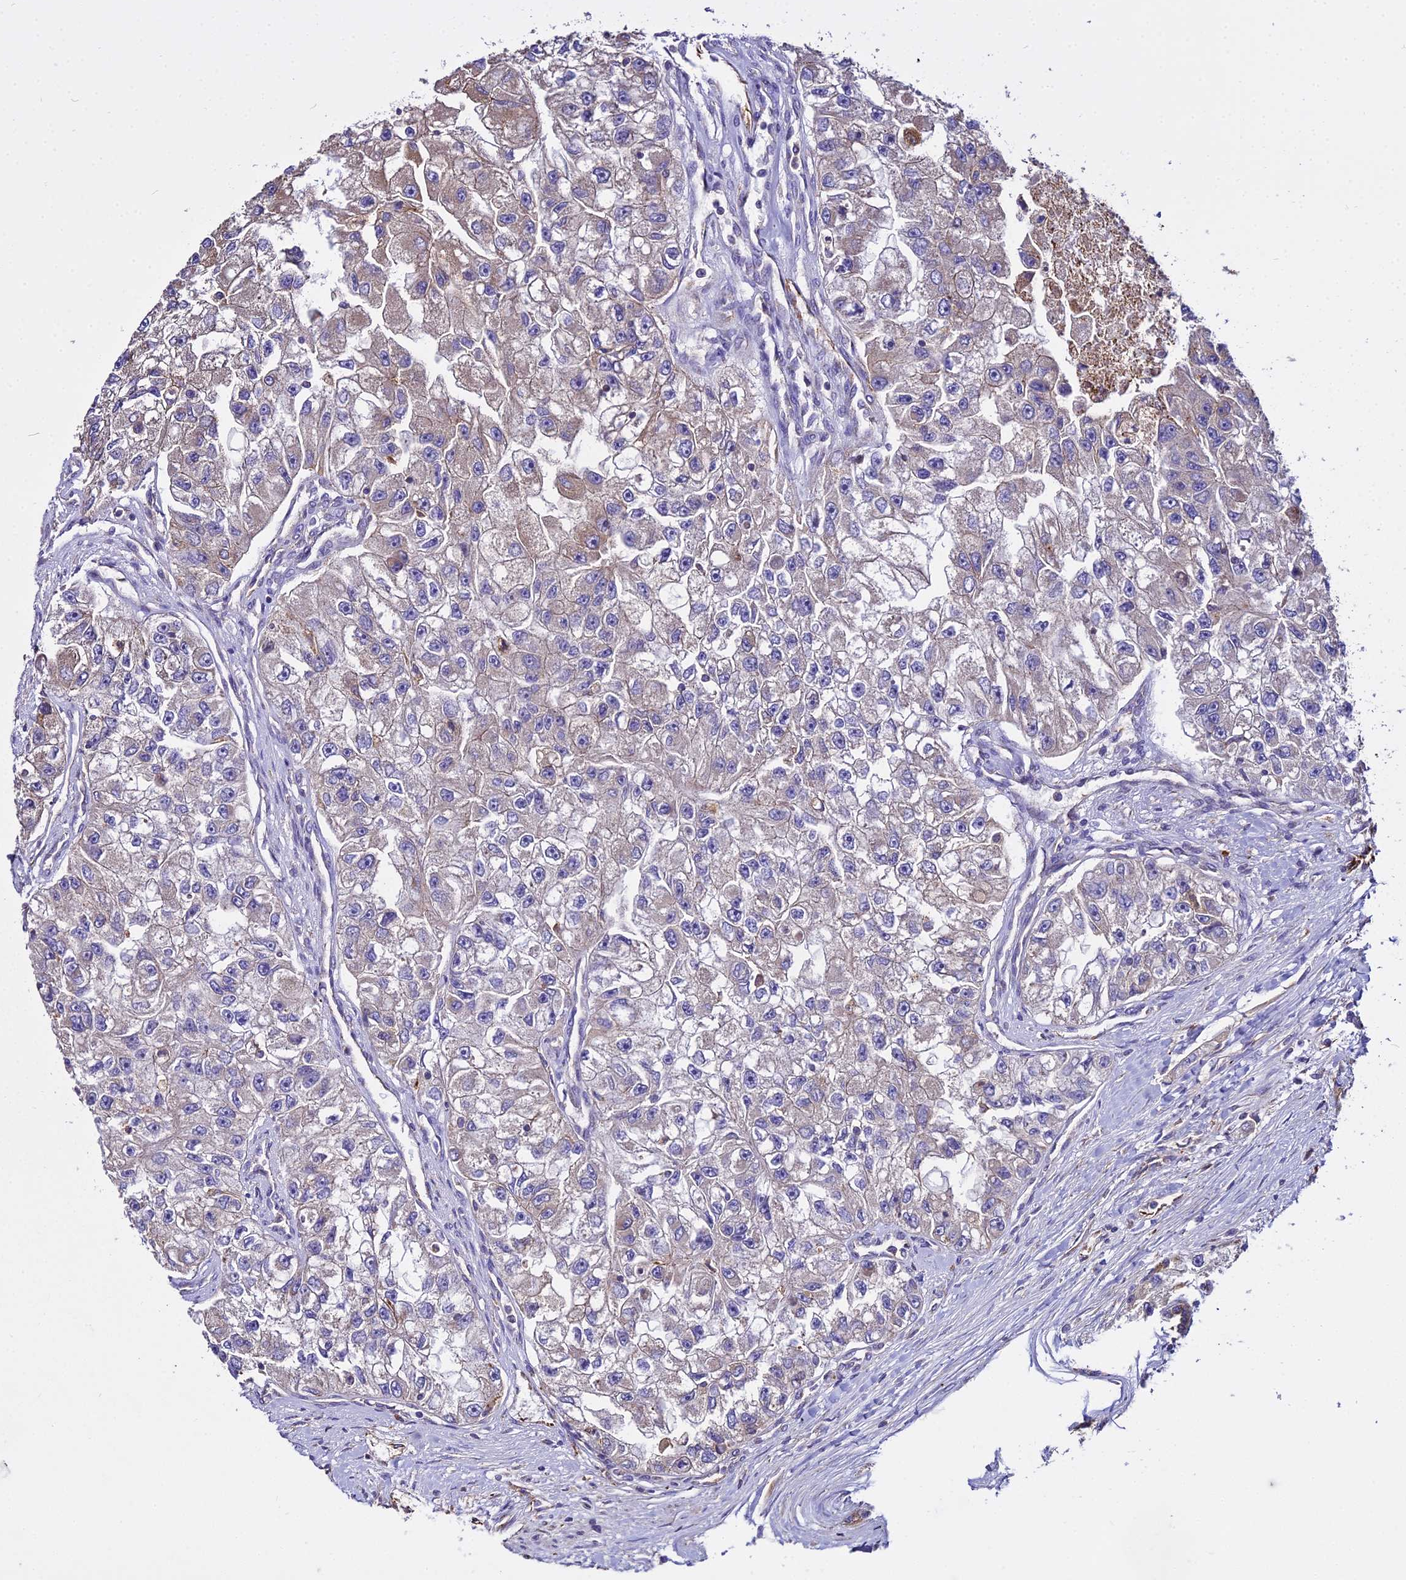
{"staining": {"intensity": "moderate", "quantity": "<25%", "location": "cytoplasmic/membranous"}, "tissue": "renal cancer", "cell_type": "Tumor cells", "image_type": "cancer", "snomed": [{"axis": "morphology", "description": "Adenocarcinoma, NOS"}, {"axis": "topography", "description": "Kidney"}], "caption": "There is low levels of moderate cytoplasmic/membranous staining in tumor cells of renal cancer (adenocarcinoma), as demonstrated by immunohistochemical staining (brown color).", "gene": "PEX19", "patient": {"sex": "male", "age": 63}}